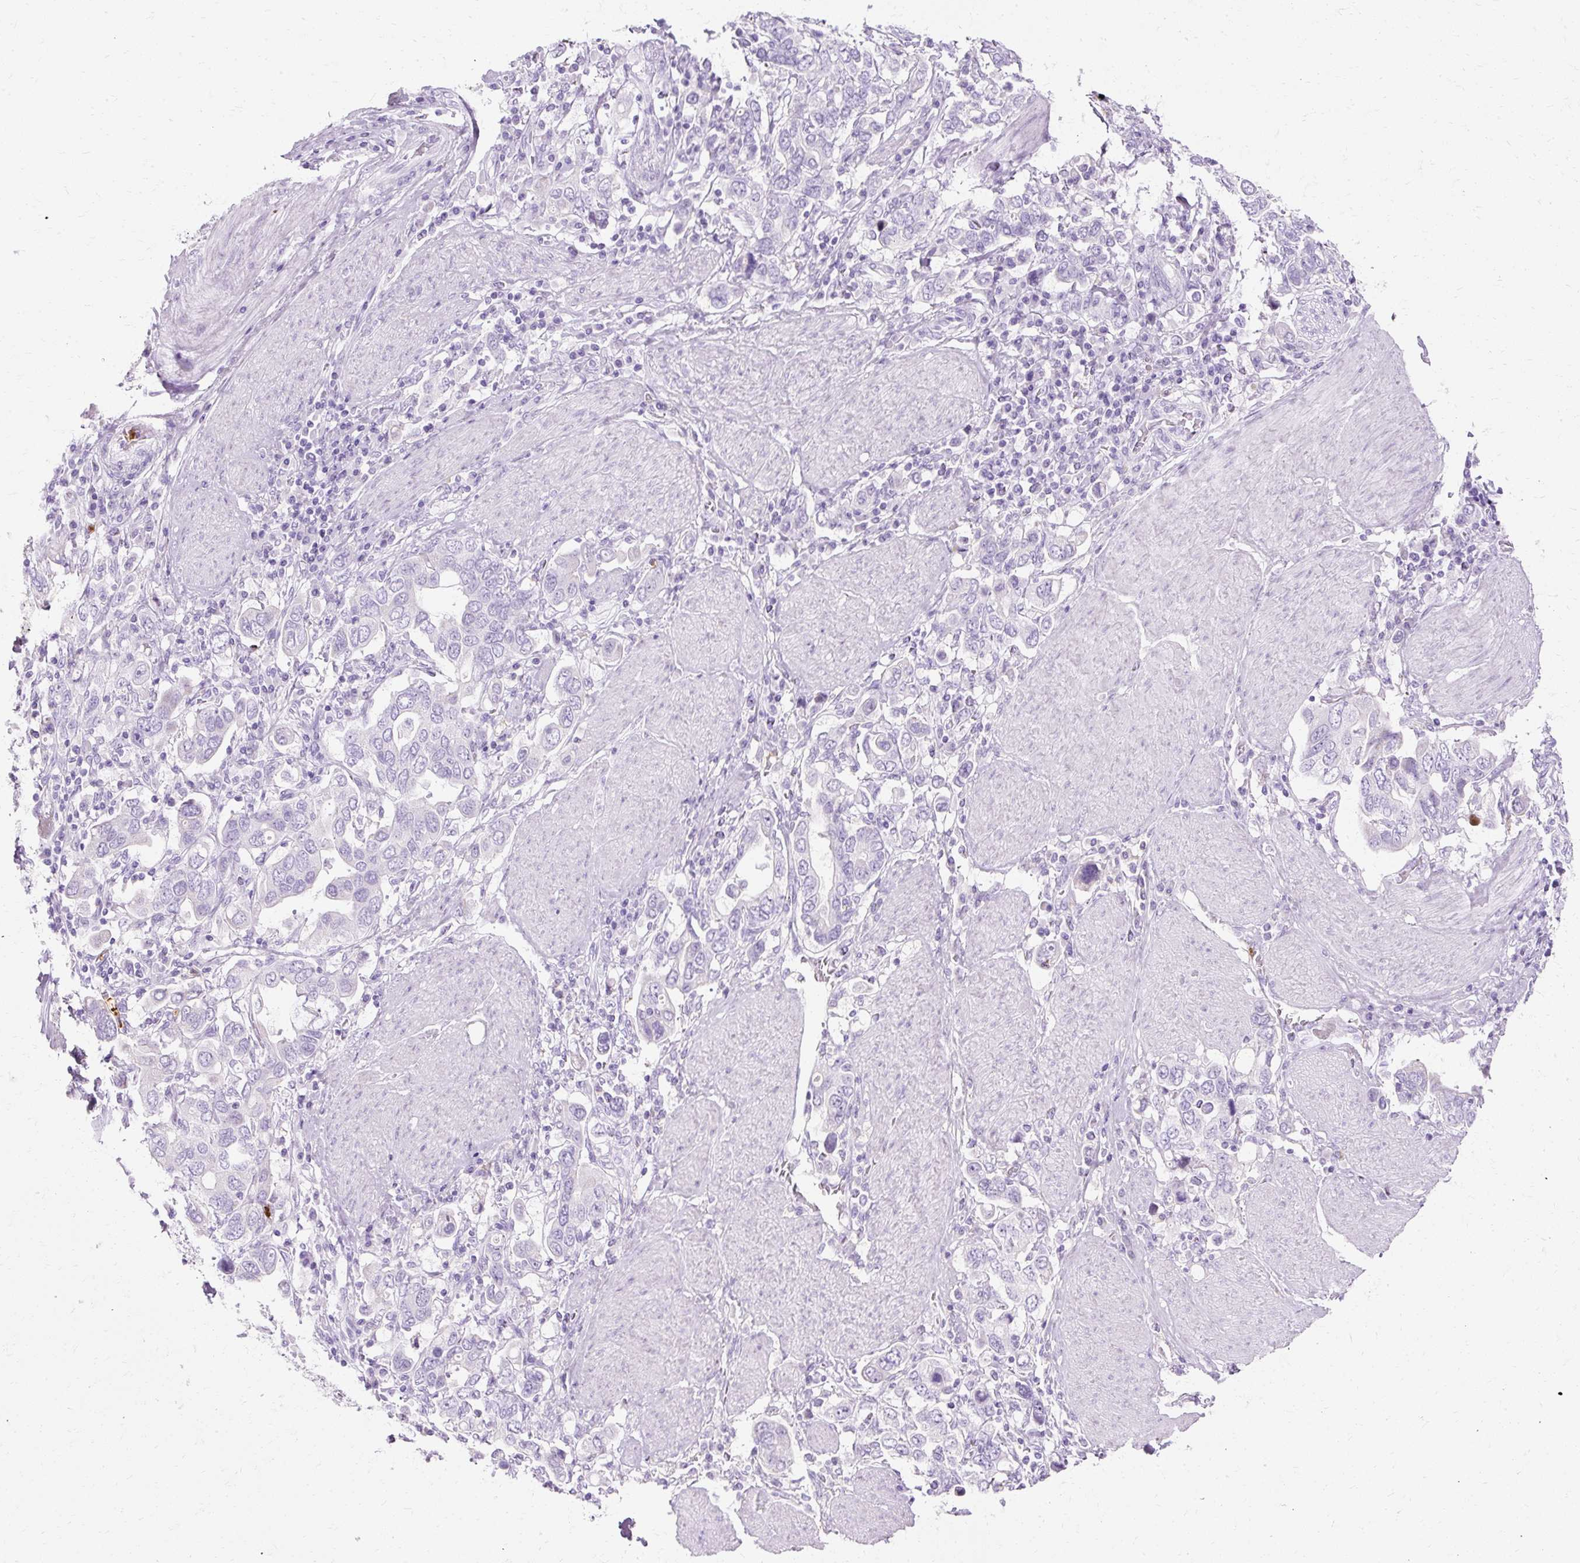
{"staining": {"intensity": "negative", "quantity": "none", "location": "none"}, "tissue": "stomach cancer", "cell_type": "Tumor cells", "image_type": "cancer", "snomed": [{"axis": "morphology", "description": "Adenocarcinoma, NOS"}, {"axis": "topography", "description": "Stomach, upper"}], "caption": "High magnification brightfield microscopy of adenocarcinoma (stomach) stained with DAB (brown) and counterstained with hematoxylin (blue): tumor cells show no significant expression.", "gene": "DEFA1", "patient": {"sex": "male", "age": 62}}